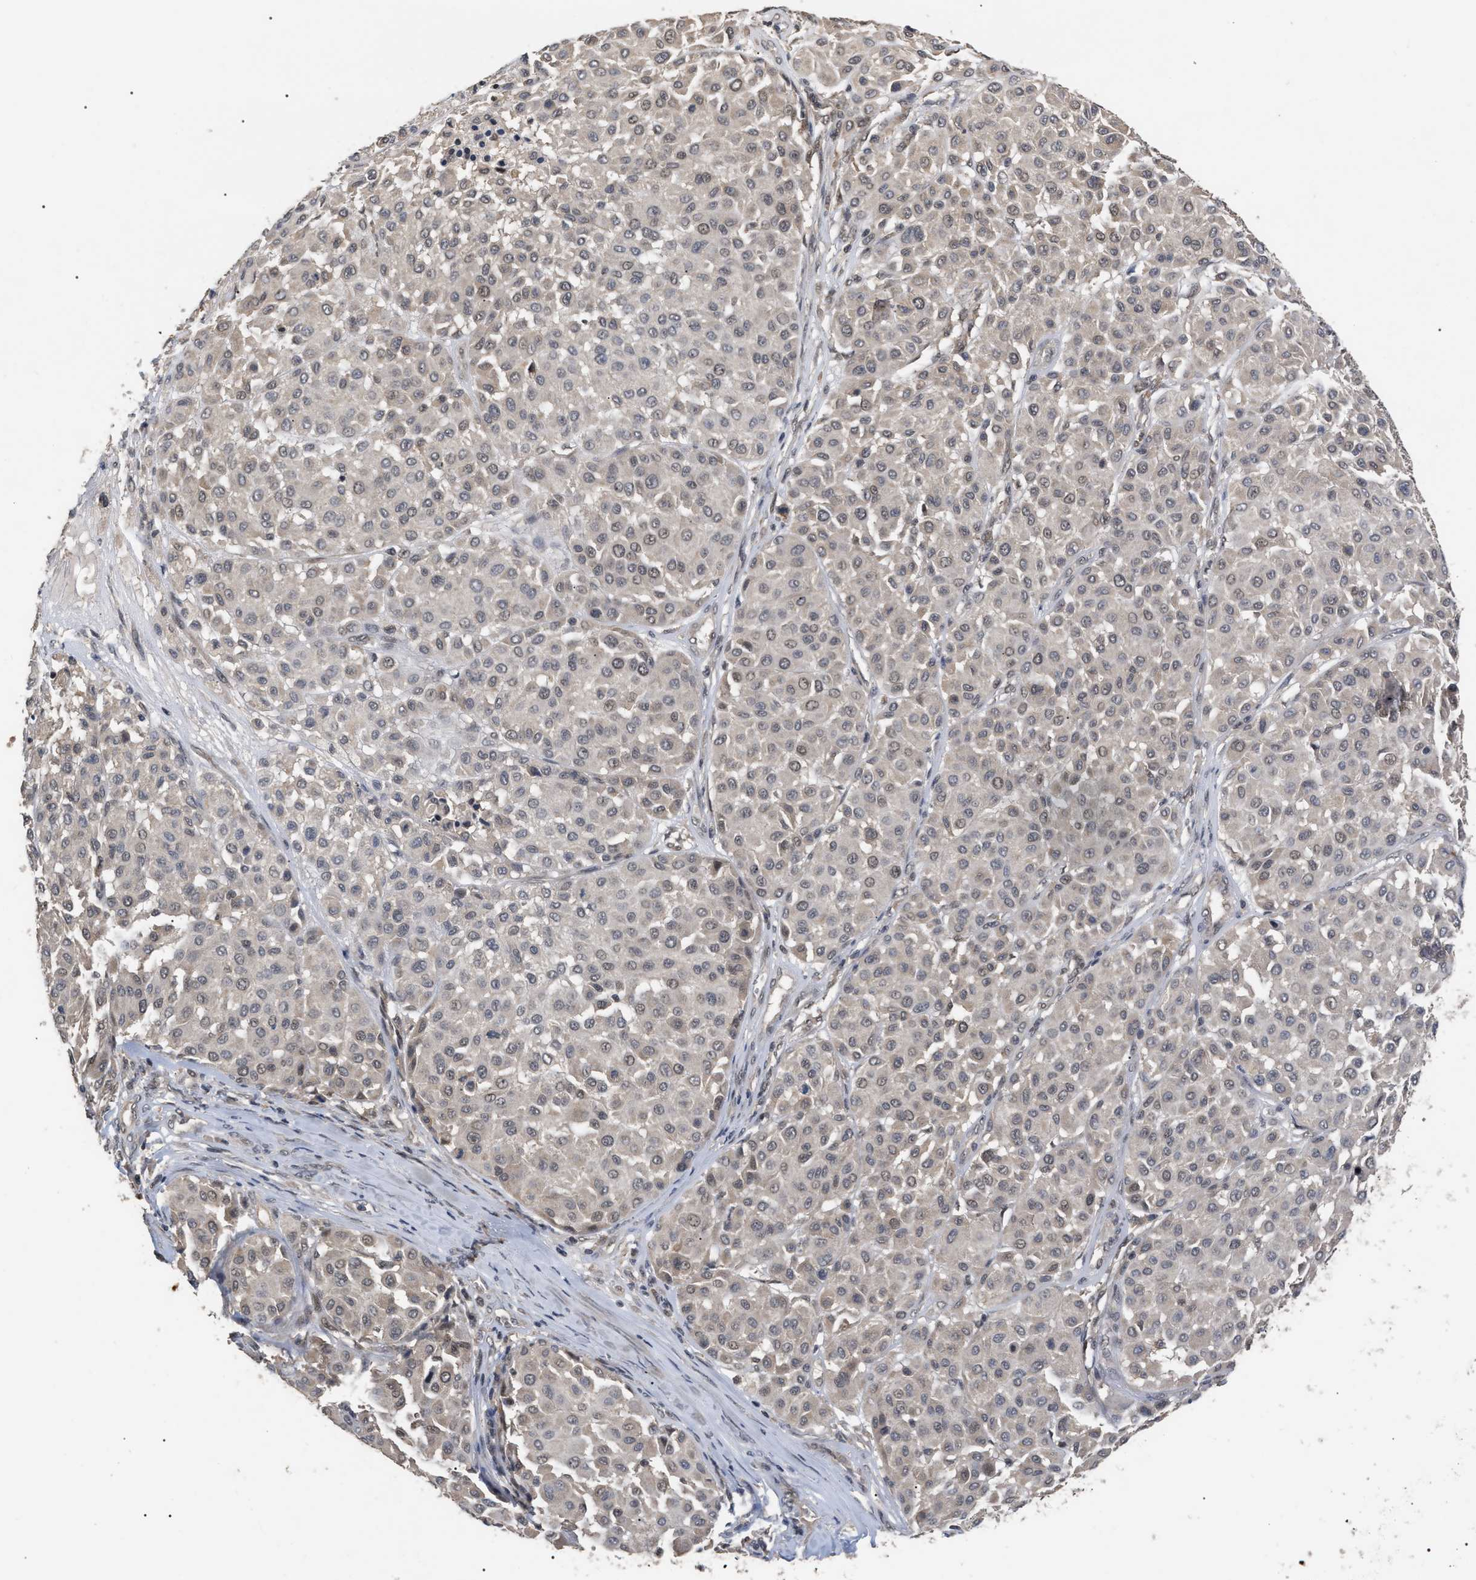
{"staining": {"intensity": "weak", "quantity": "<25%", "location": "nuclear"}, "tissue": "melanoma", "cell_type": "Tumor cells", "image_type": "cancer", "snomed": [{"axis": "morphology", "description": "Malignant melanoma, Metastatic site"}, {"axis": "topography", "description": "Soft tissue"}], "caption": "DAB (3,3'-diaminobenzidine) immunohistochemical staining of melanoma exhibits no significant positivity in tumor cells.", "gene": "JAZF1", "patient": {"sex": "male", "age": 41}}